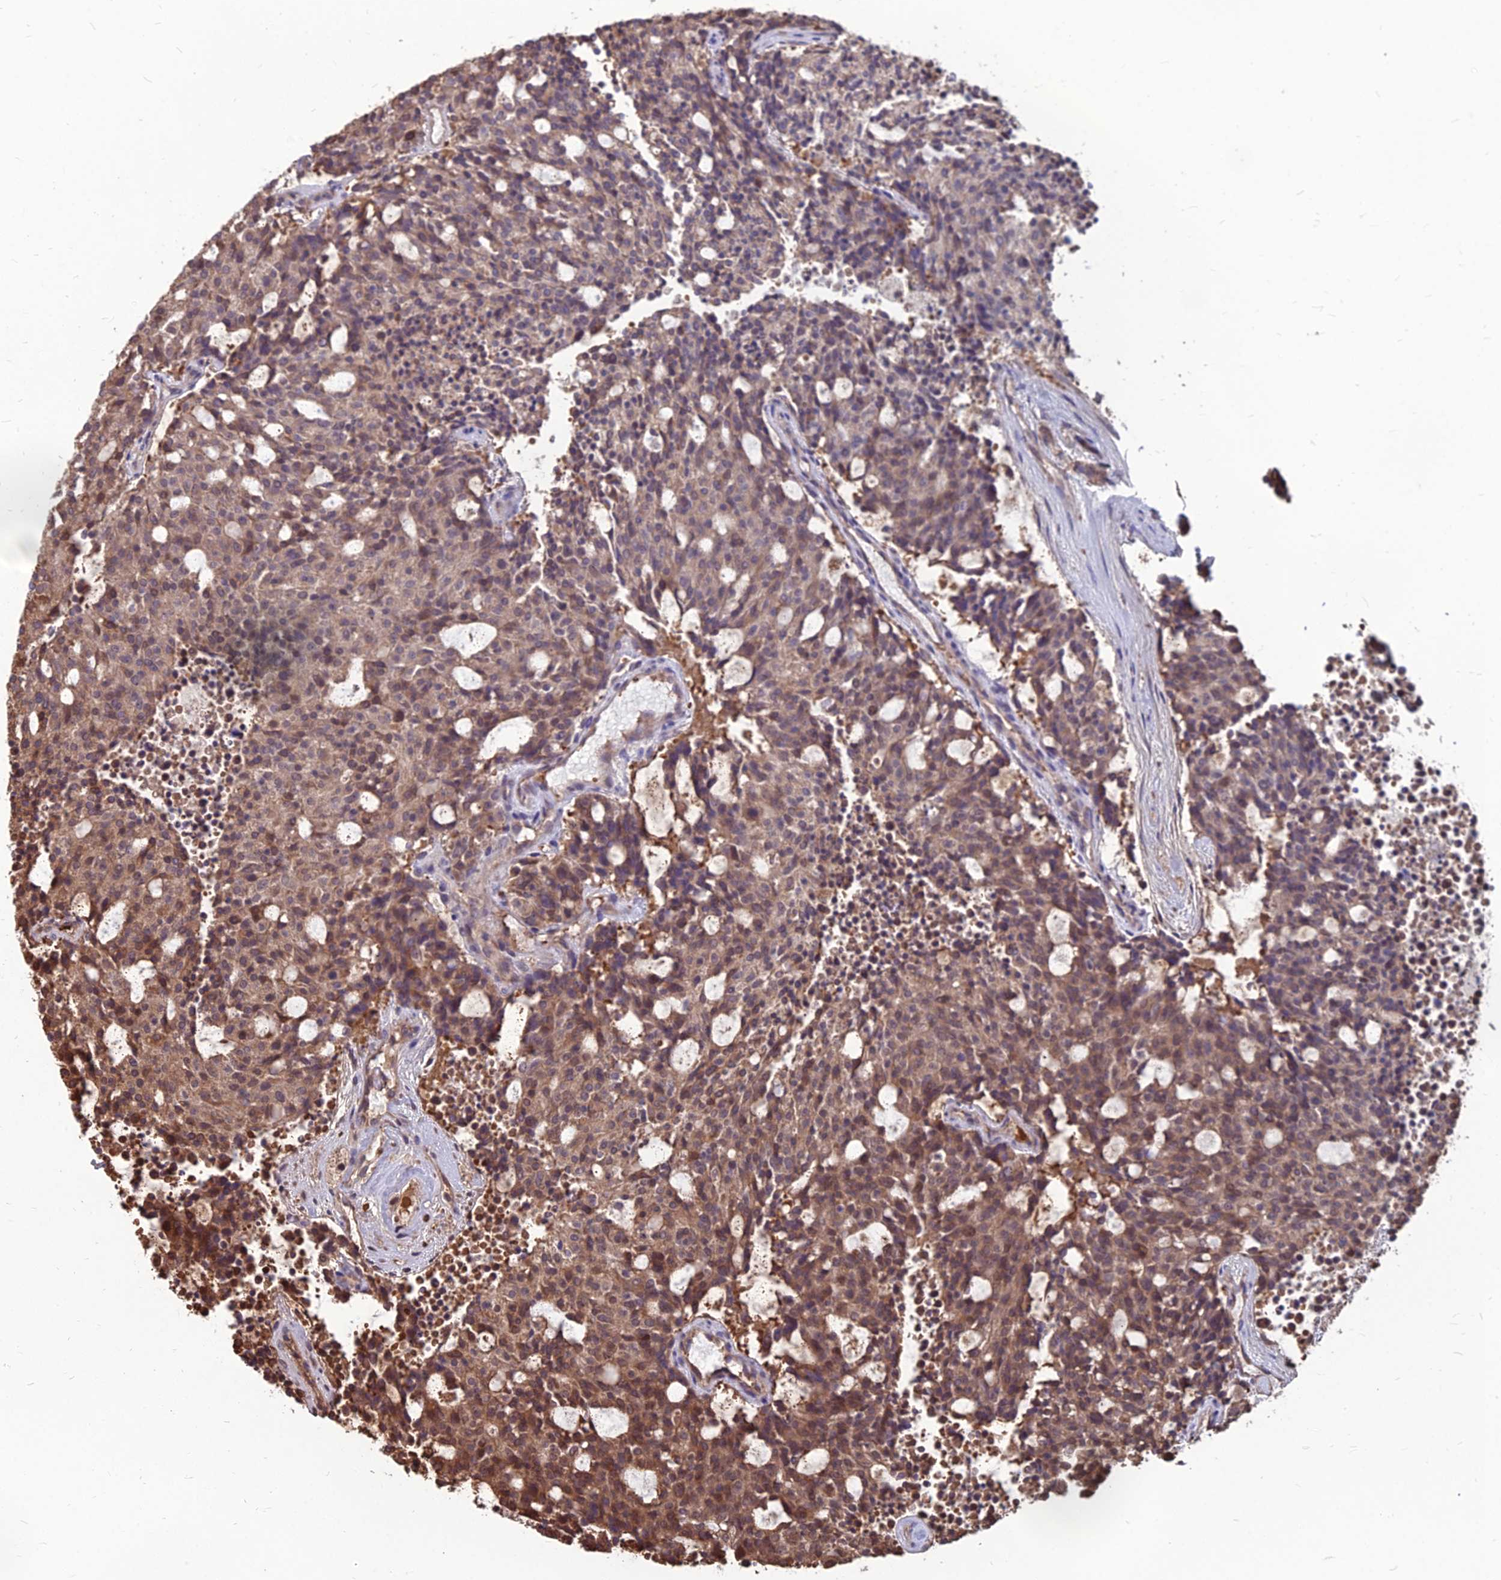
{"staining": {"intensity": "moderate", "quantity": "25%-75%", "location": "cytoplasmic/membranous"}, "tissue": "carcinoid", "cell_type": "Tumor cells", "image_type": "cancer", "snomed": [{"axis": "morphology", "description": "Carcinoid, malignant, NOS"}, {"axis": "topography", "description": "Pancreas"}], "caption": "Carcinoid stained with immunohistochemistry exhibits moderate cytoplasmic/membranous expression in approximately 25%-75% of tumor cells. (DAB (3,3'-diaminobenzidine) IHC, brown staining for protein, blue staining for nuclei).", "gene": "LSM6", "patient": {"sex": "female", "age": 54}}